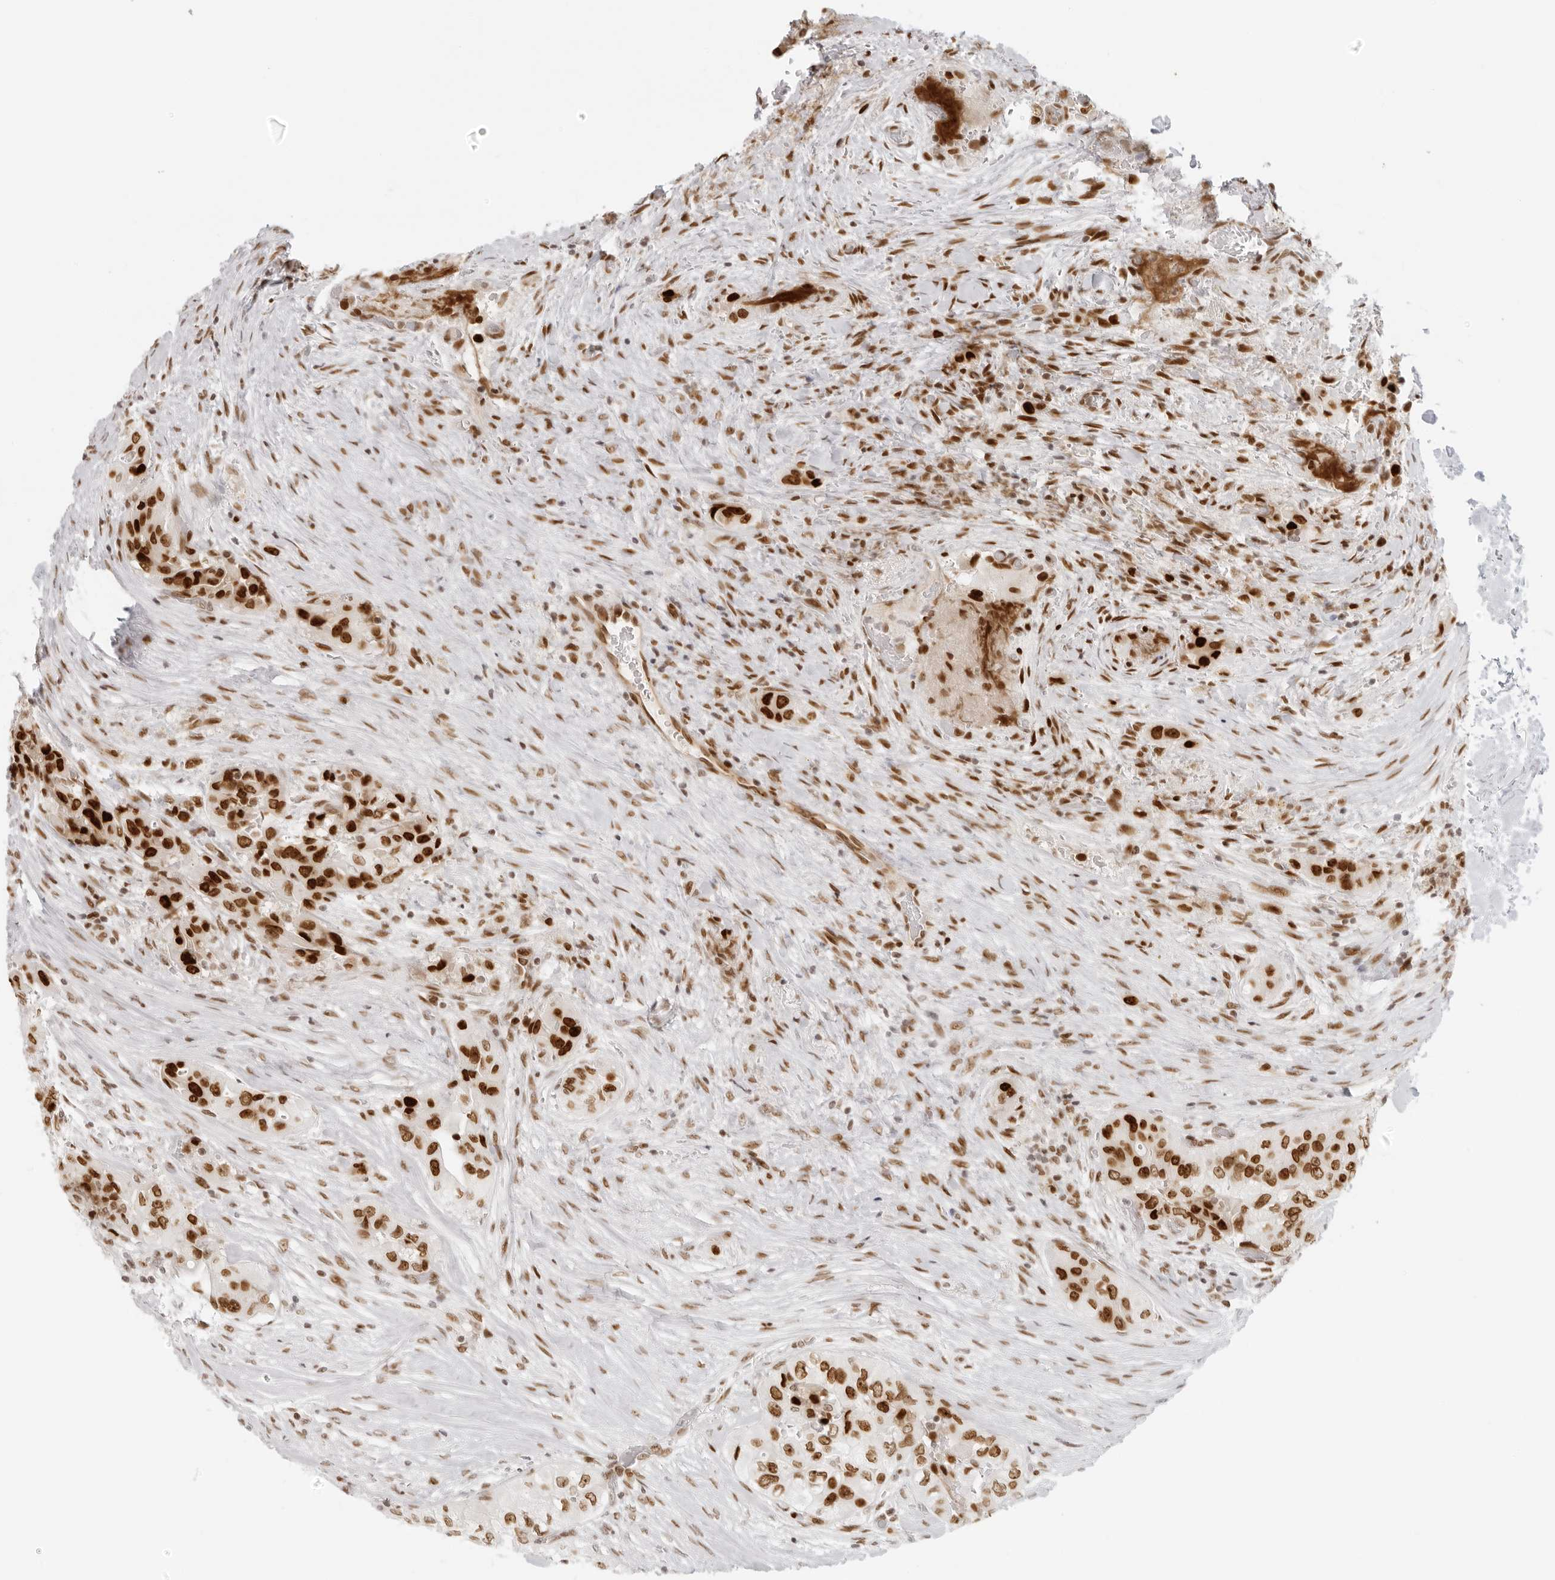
{"staining": {"intensity": "moderate", "quantity": ">75%", "location": "nuclear"}, "tissue": "thyroid cancer", "cell_type": "Tumor cells", "image_type": "cancer", "snomed": [{"axis": "morphology", "description": "Papillary adenocarcinoma, NOS"}, {"axis": "topography", "description": "Thyroid gland"}], "caption": "The immunohistochemical stain labels moderate nuclear positivity in tumor cells of thyroid papillary adenocarcinoma tissue.", "gene": "RCC1", "patient": {"sex": "female", "age": 59}}